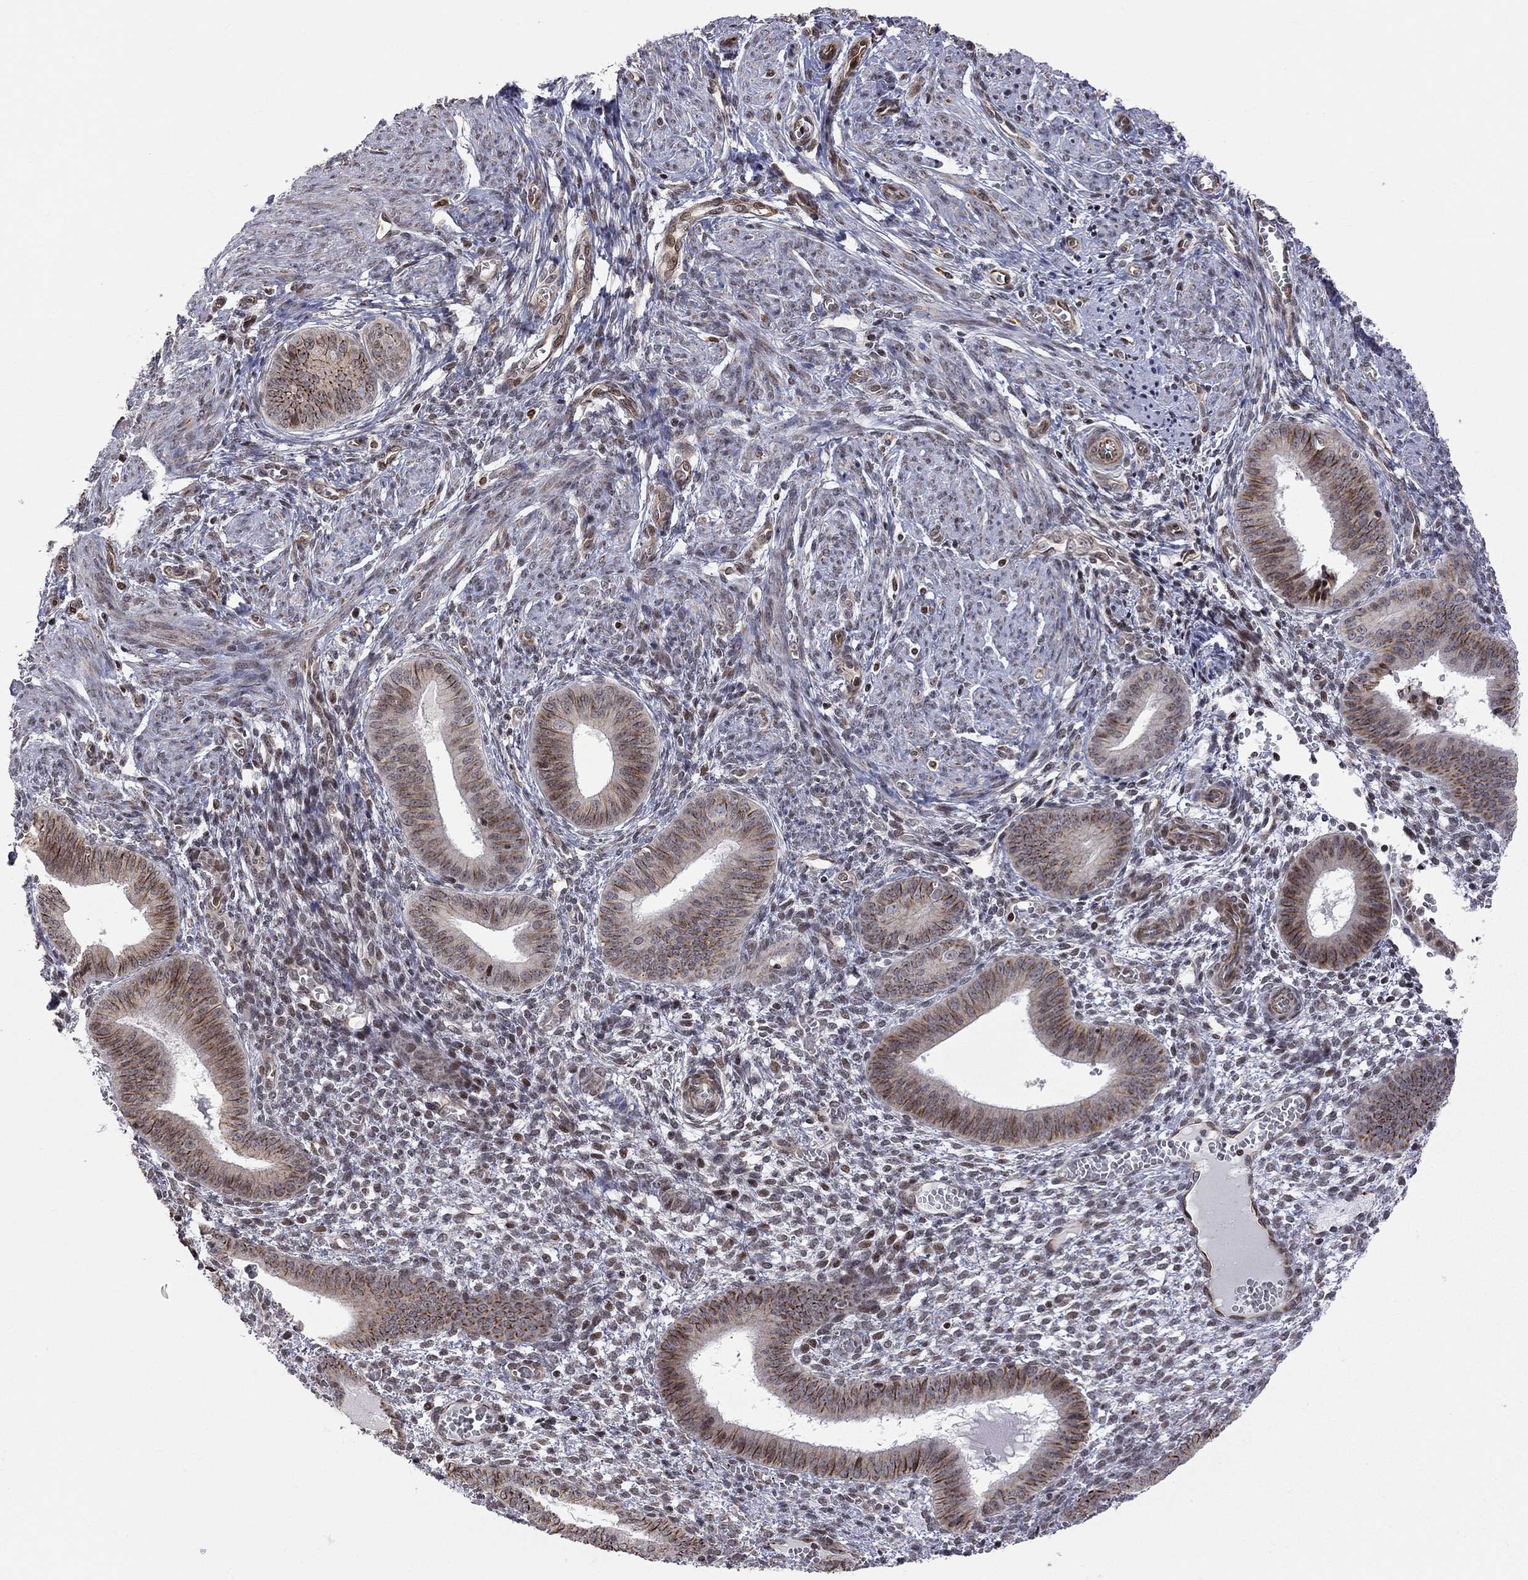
{"staining": {"intensity": "negative", "quantity": "none", "location": "none"}, "tissue": "endometrium", "cell_type": "Cells in endometrial stroma", "image_type": "normal", "snomed": [{"axis": "morphology", "description": "Normal tissue, NOS"}, {"axis": "topography", "description": "Endometrium"}], "caption": "Human endometrium stained for a protein using immunohistochemistry (IHC) exhibits no positivity in cells in endometrial stroma.", "gene": "MTNR1B", "patient": {"sex": "female", "age": 42}}